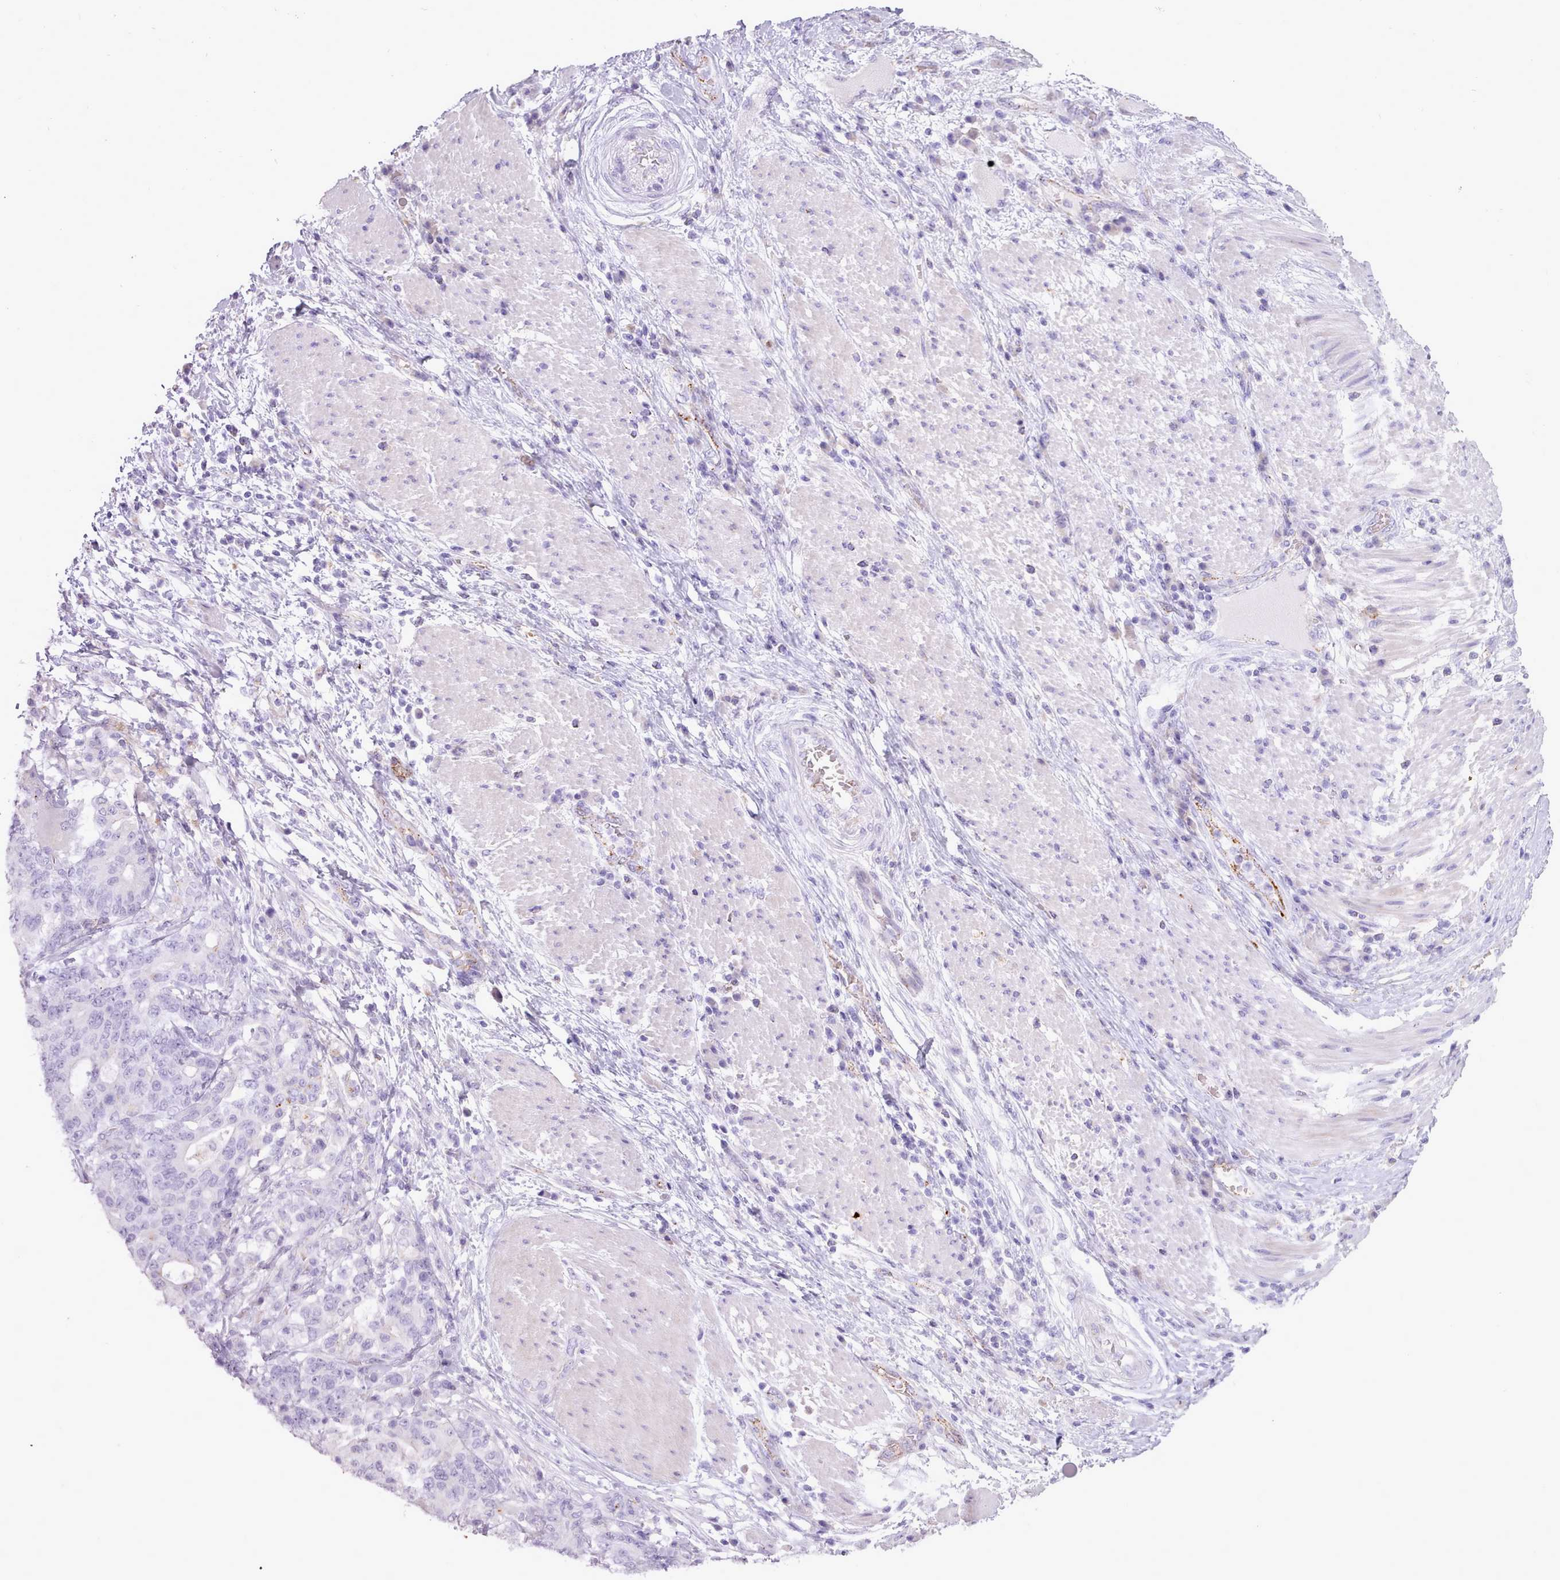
{"staining": {"intensity": "negative", "quantity": "none", "location": "none"}, "tissue": "stomach cancer", "cell_type": "Tumor cells", "image_type": "cancer", "snomed": [{"axis": "morphology", "description": "Normal tissue, NOS"}, {"axis": "morphology", "description": "Adenocarcinoma, NOS"}, {"axis": "topography", "description": "Stomach"}], "caption": "This is an immunohistochemistry image of adenocarcinoma (stomach). There is no staining in tumor cells.", "gene": "ATRAID", "patient": {"sex": "female", "age": 64}}